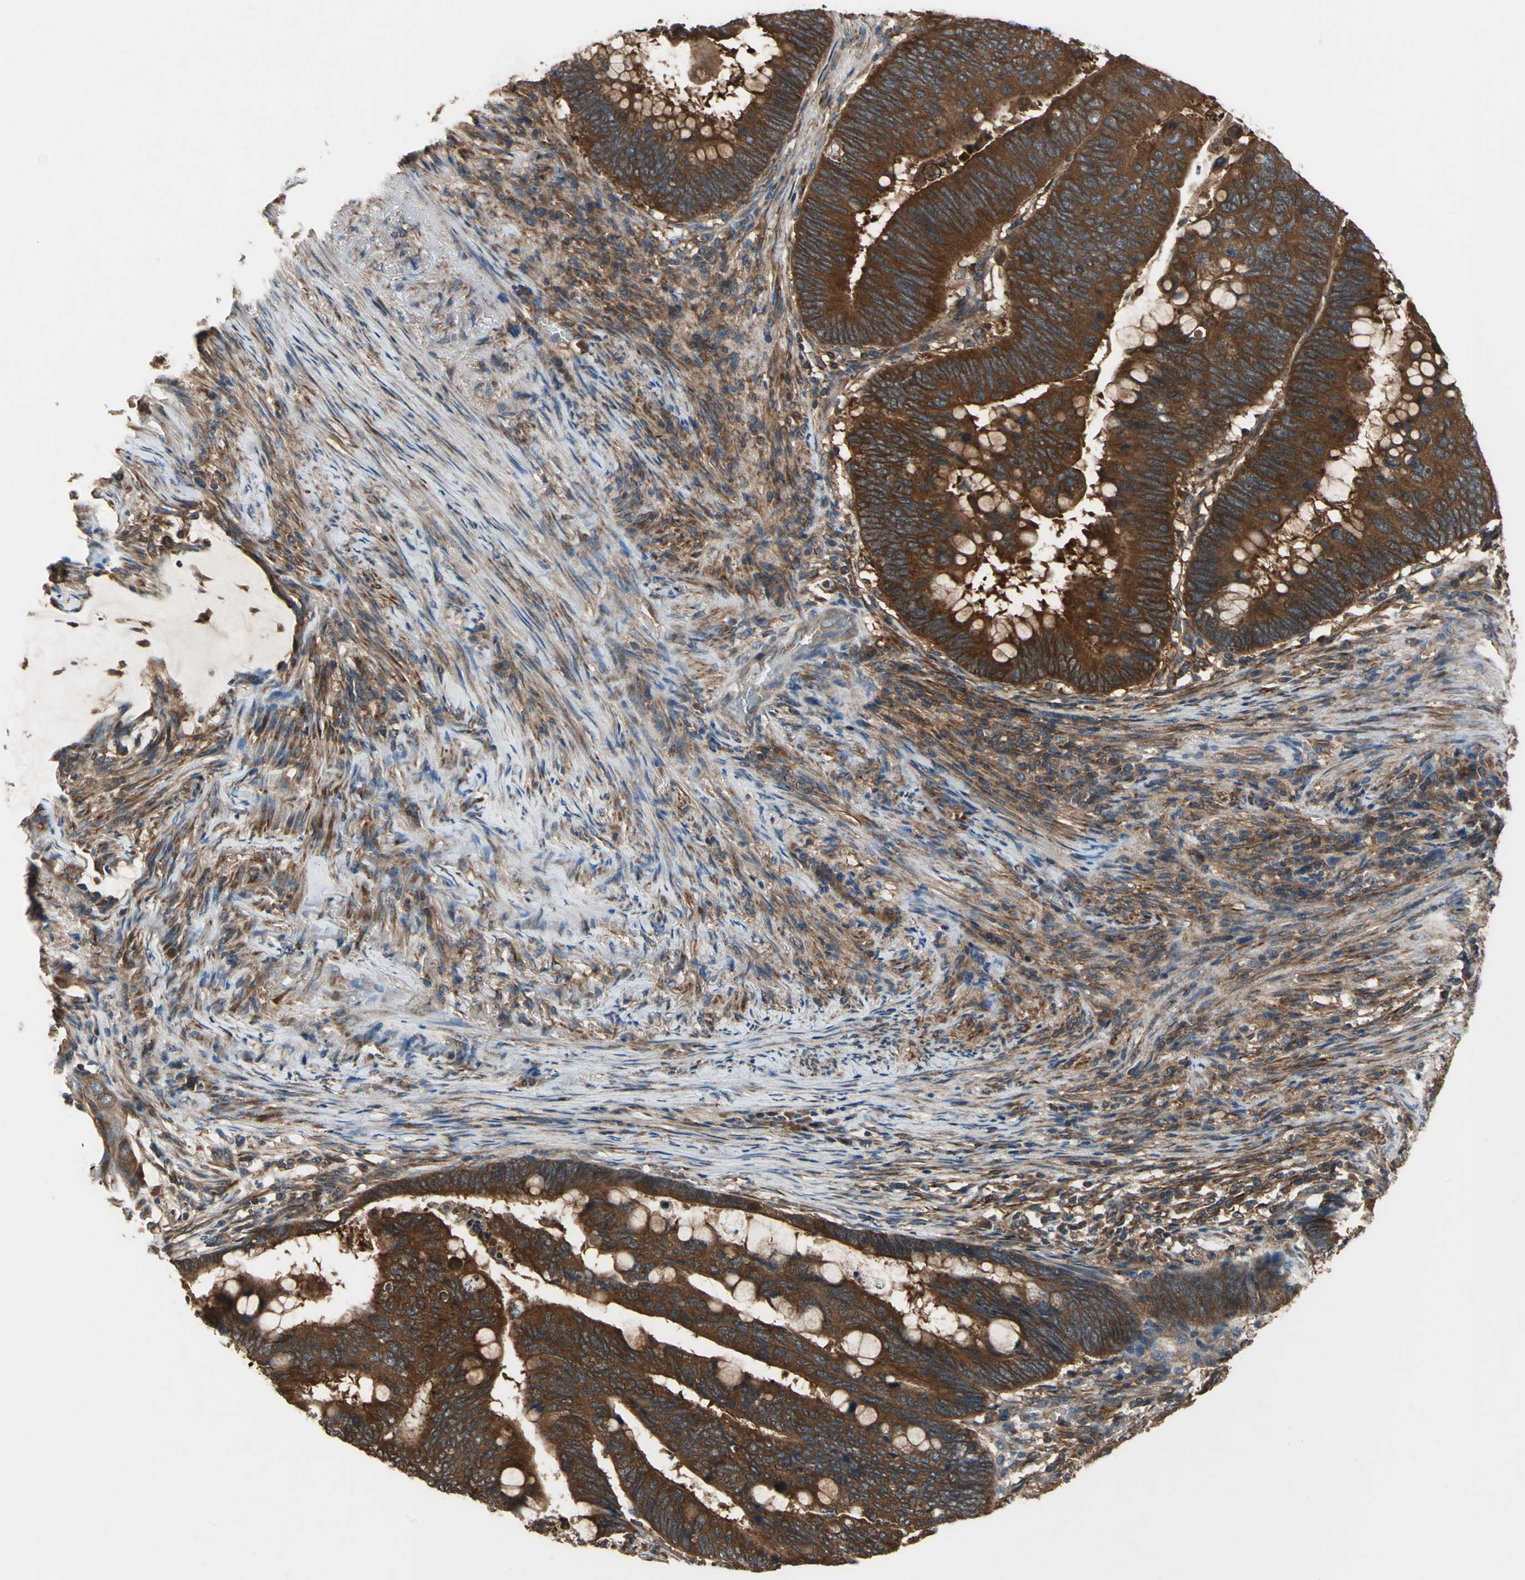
{"staining": {"intensity": "strong", "quantity": ">75%", "location": "cytoplasmic/membranous"}, "tissue": "colorectal cancer", "cell_type": "Tumor cells", "image_type": "cancer", "snomed": [{"axis": "morphology", "description": "Normal tissue, NOS"}, {"axis": "morphology", "description": "Adenocarcinoma, NOS"}, {"axis": "topography", "description": "Rectum"}, {"axis": "topography", "description": "Peripheral nerve tissue"}], "caption": "Colorectal cancer (adenocarcinoma) tissue demonstrates strong cytoplasmic/membranous positivity in about >75% of tumor cells, visualized by immunohistochemistry.", "gene": "CAPN1", "patient": {"sex": "male", "age": 92}}